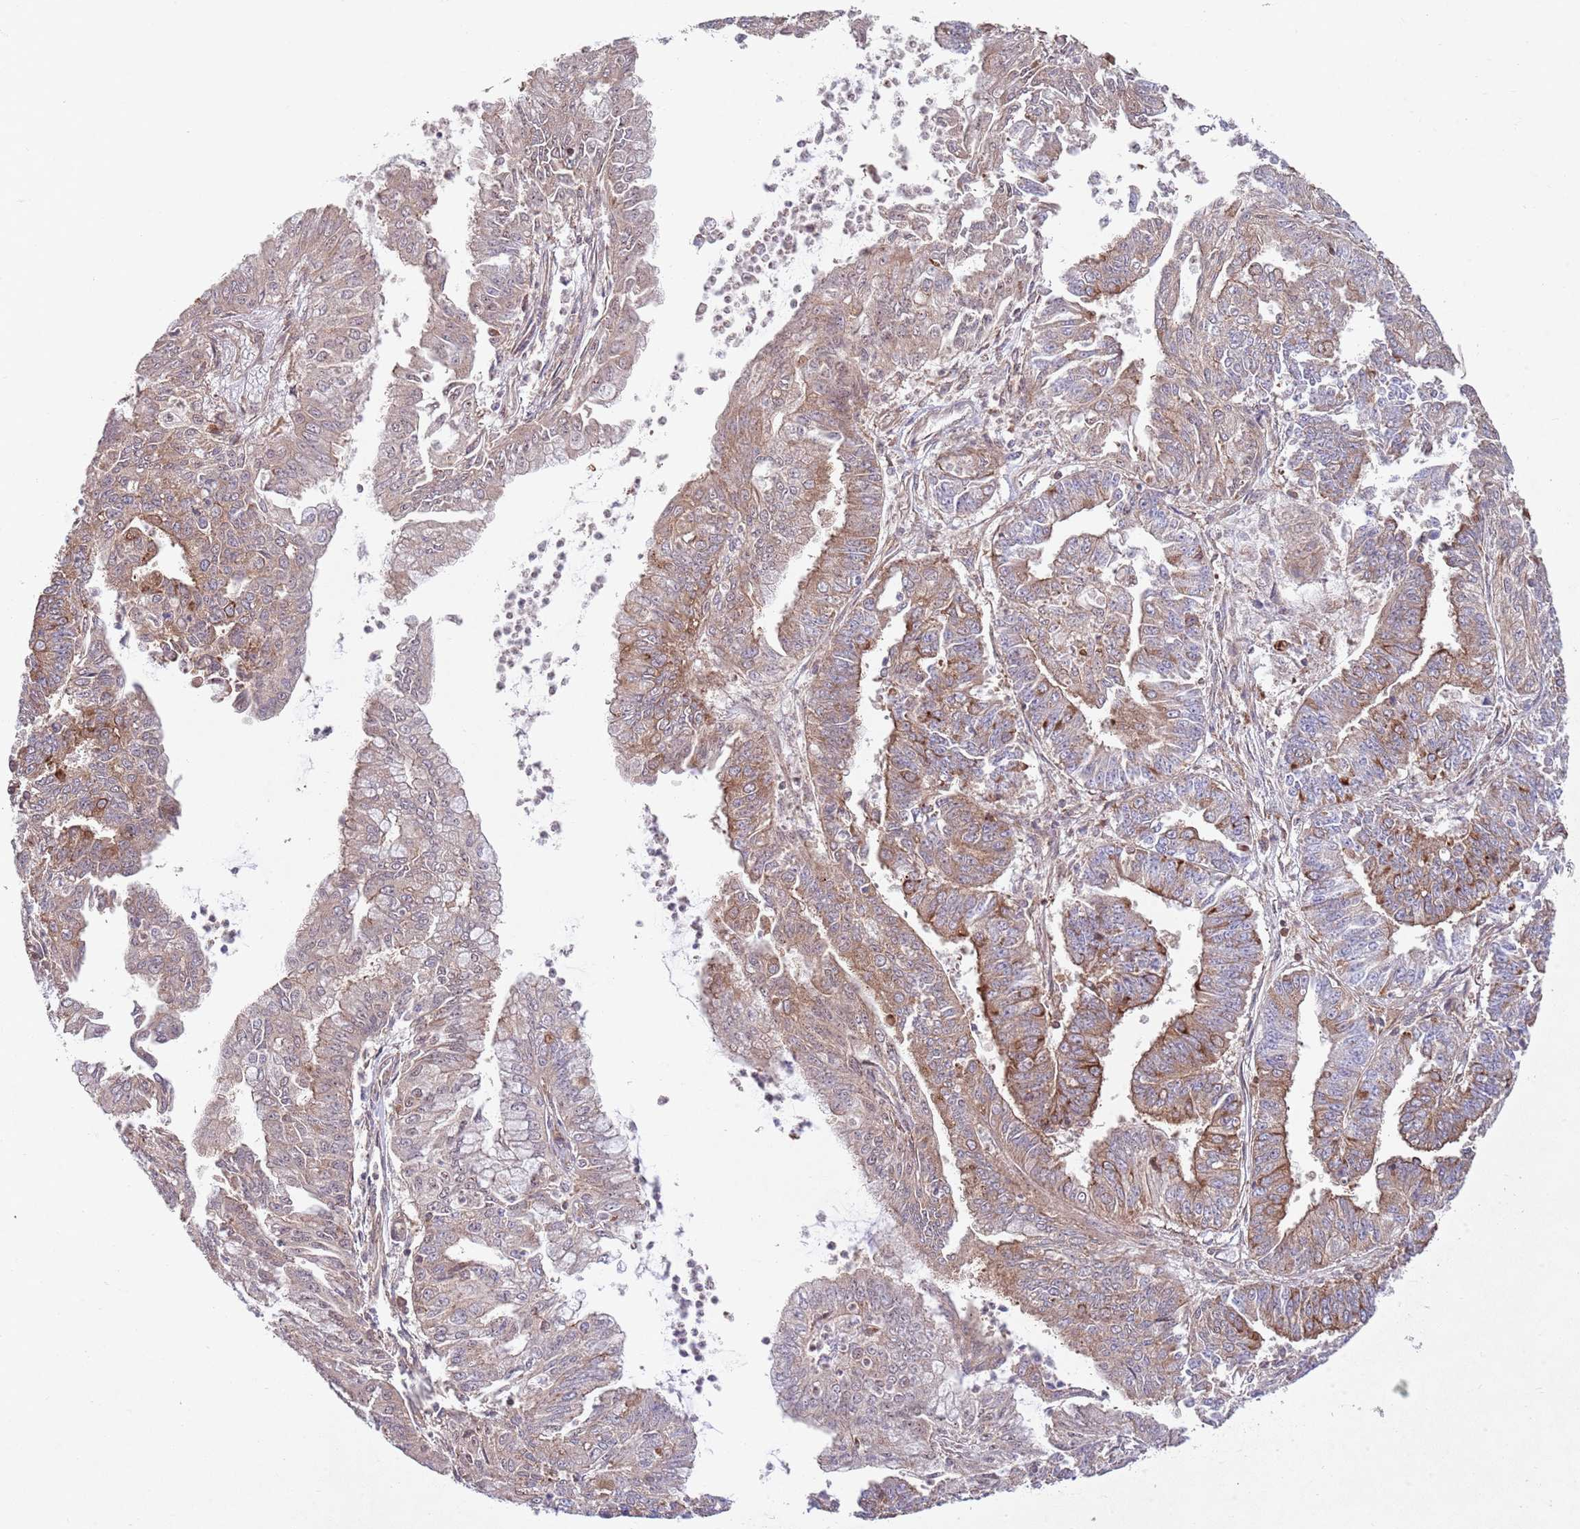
{"staining": {"intensity": "moderate", "quantity": "25%-75%", "location": "cytoplasmic/membranous"}, "tissue": "endometrial cancer", "cell_type": "Tumor cells", "image_type": "cancer", "snomed": [{"axis": "morphology", "description": "Adenocarcinoma, NOS"}, {"axis": "topography", "description": "Endometrium"}], "caption": "This photomicrograph demonstrates endometrial cancer stained with immunohistochemistry to label a protein in brown. The cytoplasmic/membranous of tumor cells show moderate positivity for the protein. Nuclei are counter-stained blue.", "gene": "RNF19B", "patient": {"sex": "female", "age": 73}}